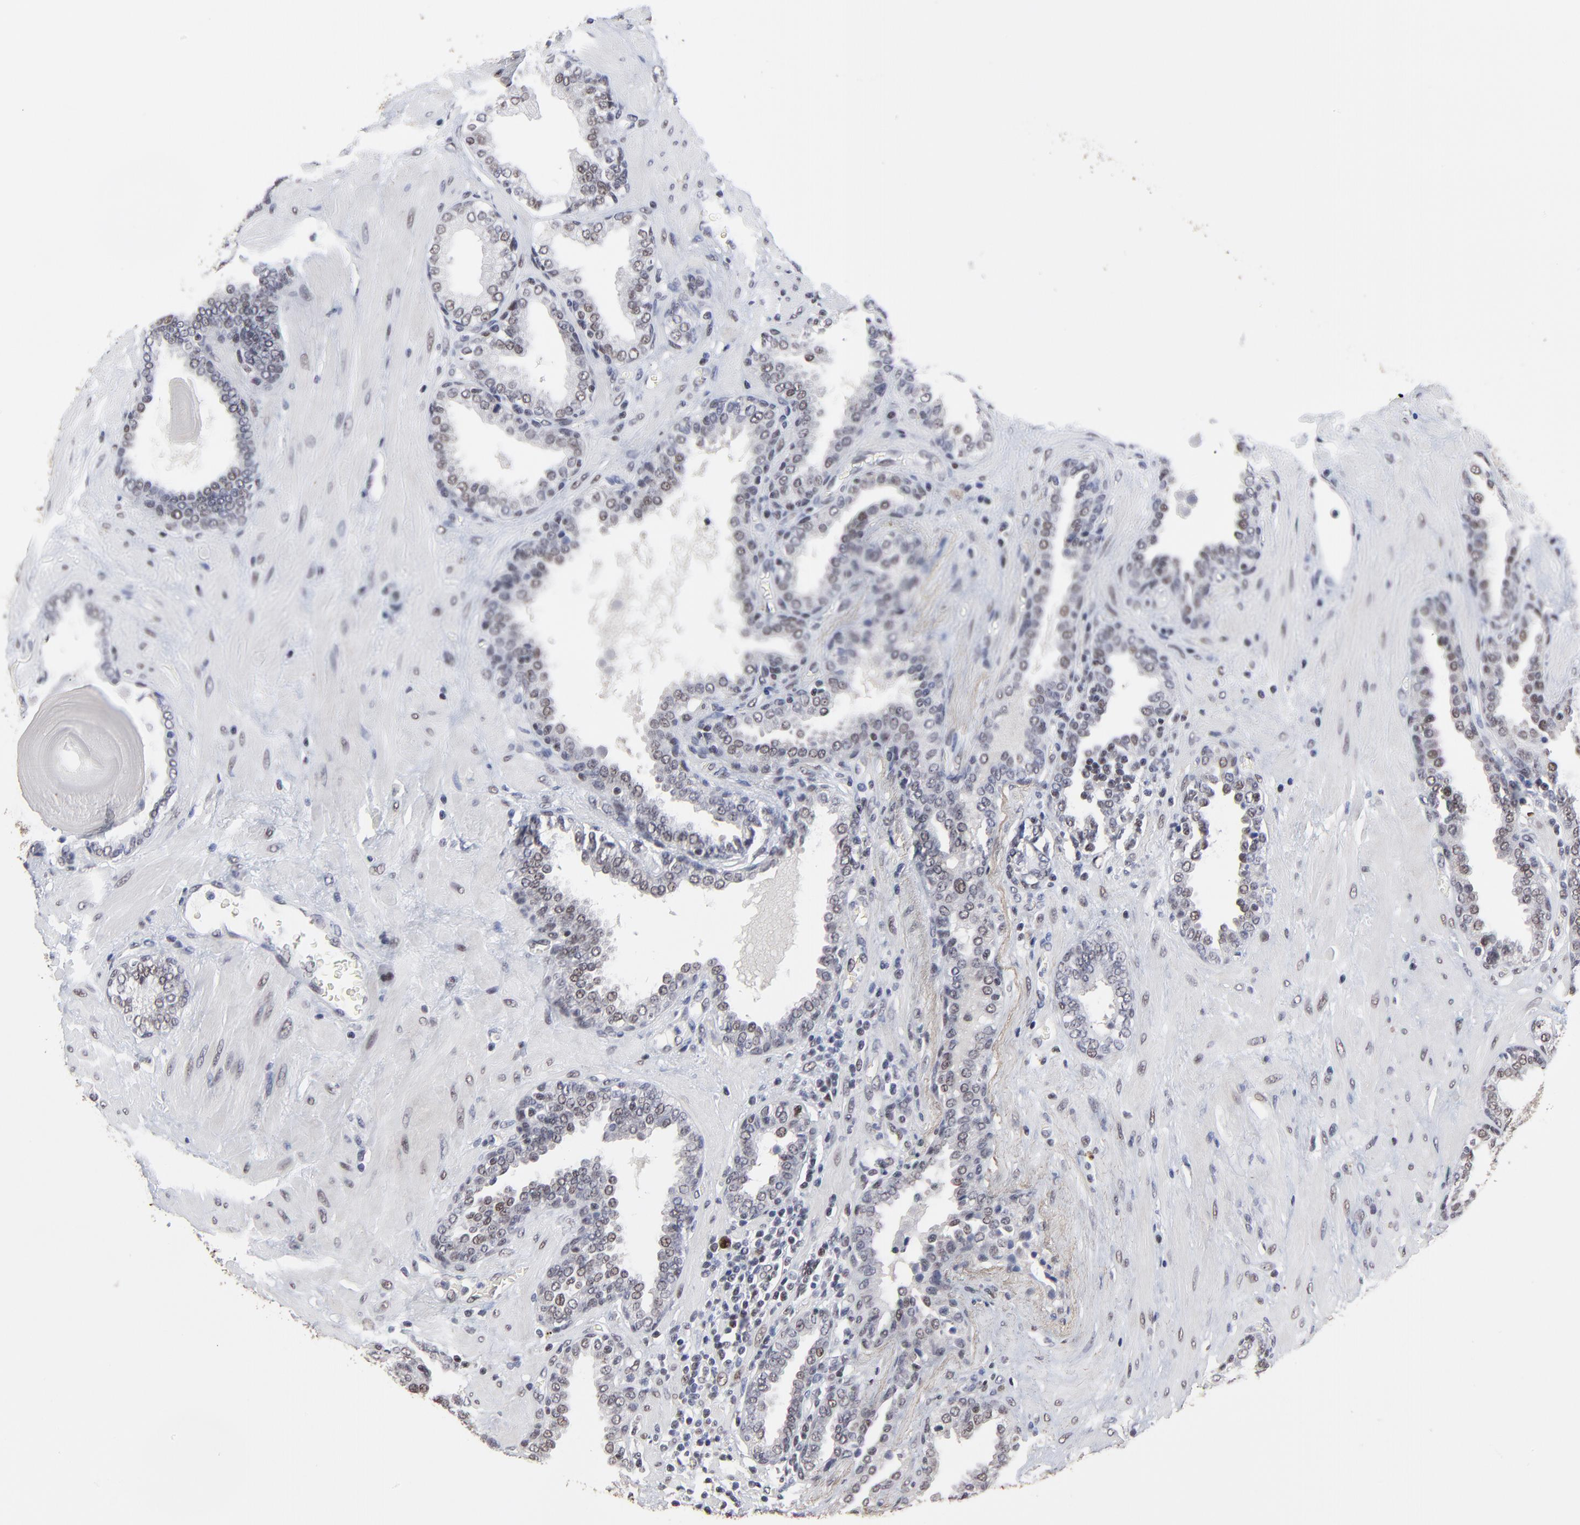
{"staining": {"intensity": "weak", "quantity": "<25%", "location": "nuclear"}, "tissue": "prostate", "cell_type": "Glandular cells", "image_type": "normal", "snomed": [{"axis": "morphology", "description": "Normal tissue, NOS"}, {"axis": "topography", "description": "Prostate"}], "caption": "Glandular cells show no significant positivity in unremarkable prostate.", "gene": "OGFOD1", "patient": {"sex": "male", "age": 51}}